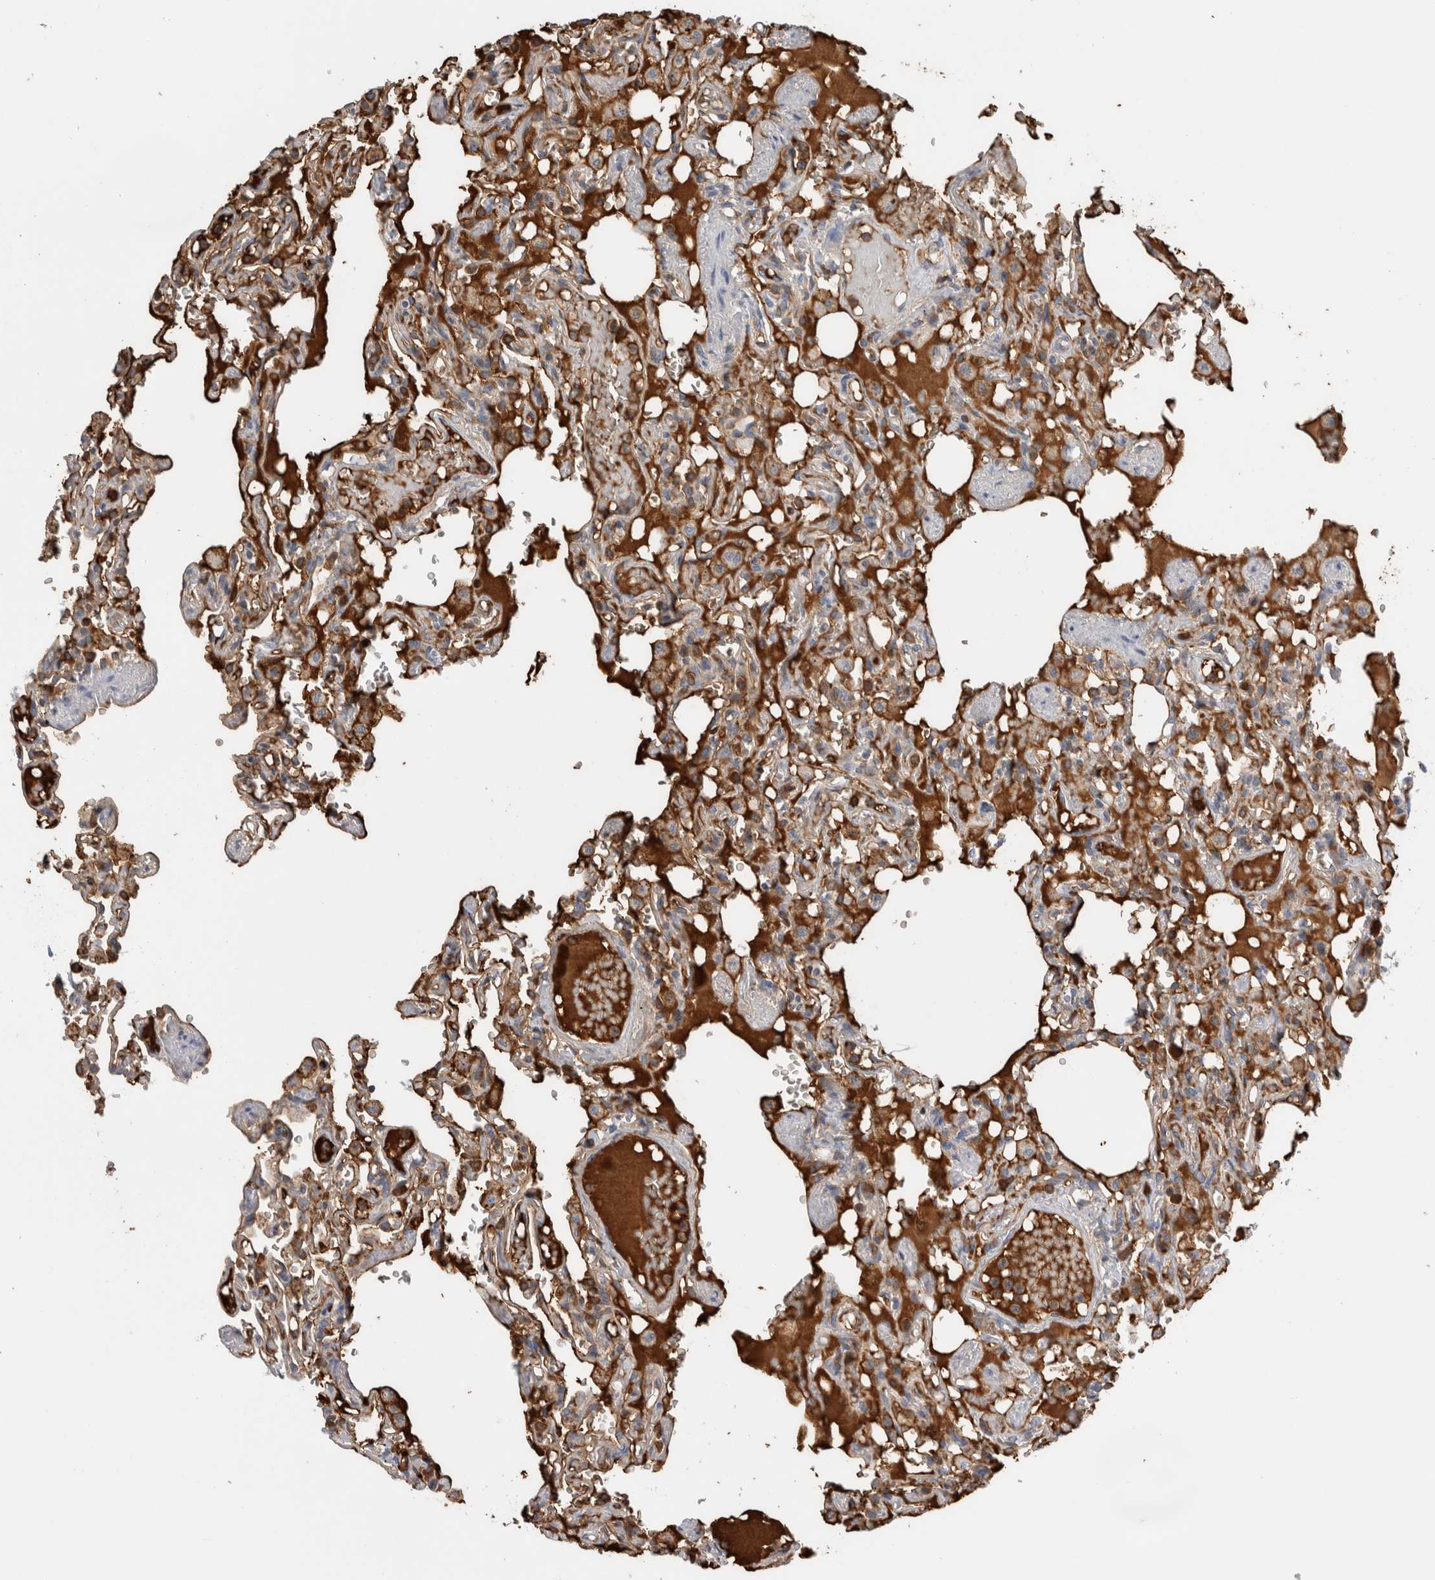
{"staining": {"intensity": "weak", "quantity": "<25%", "location": "cytoplasmic/membranous"}, "tissue": "lung", "cell_type": "Alveolar cells", "image_type": "normal", "snomed": [{"axis": "morphology", "description": "Normal tissue, NOS"}, {"axis": "topography", "description": "Lung"}], "caption": "This is an immunohistochemistry micrograph of normal human lung. There is no staining in alveolar cells.", "gene": "TBCE", "patient": {"sex": "male", "age": 21}}